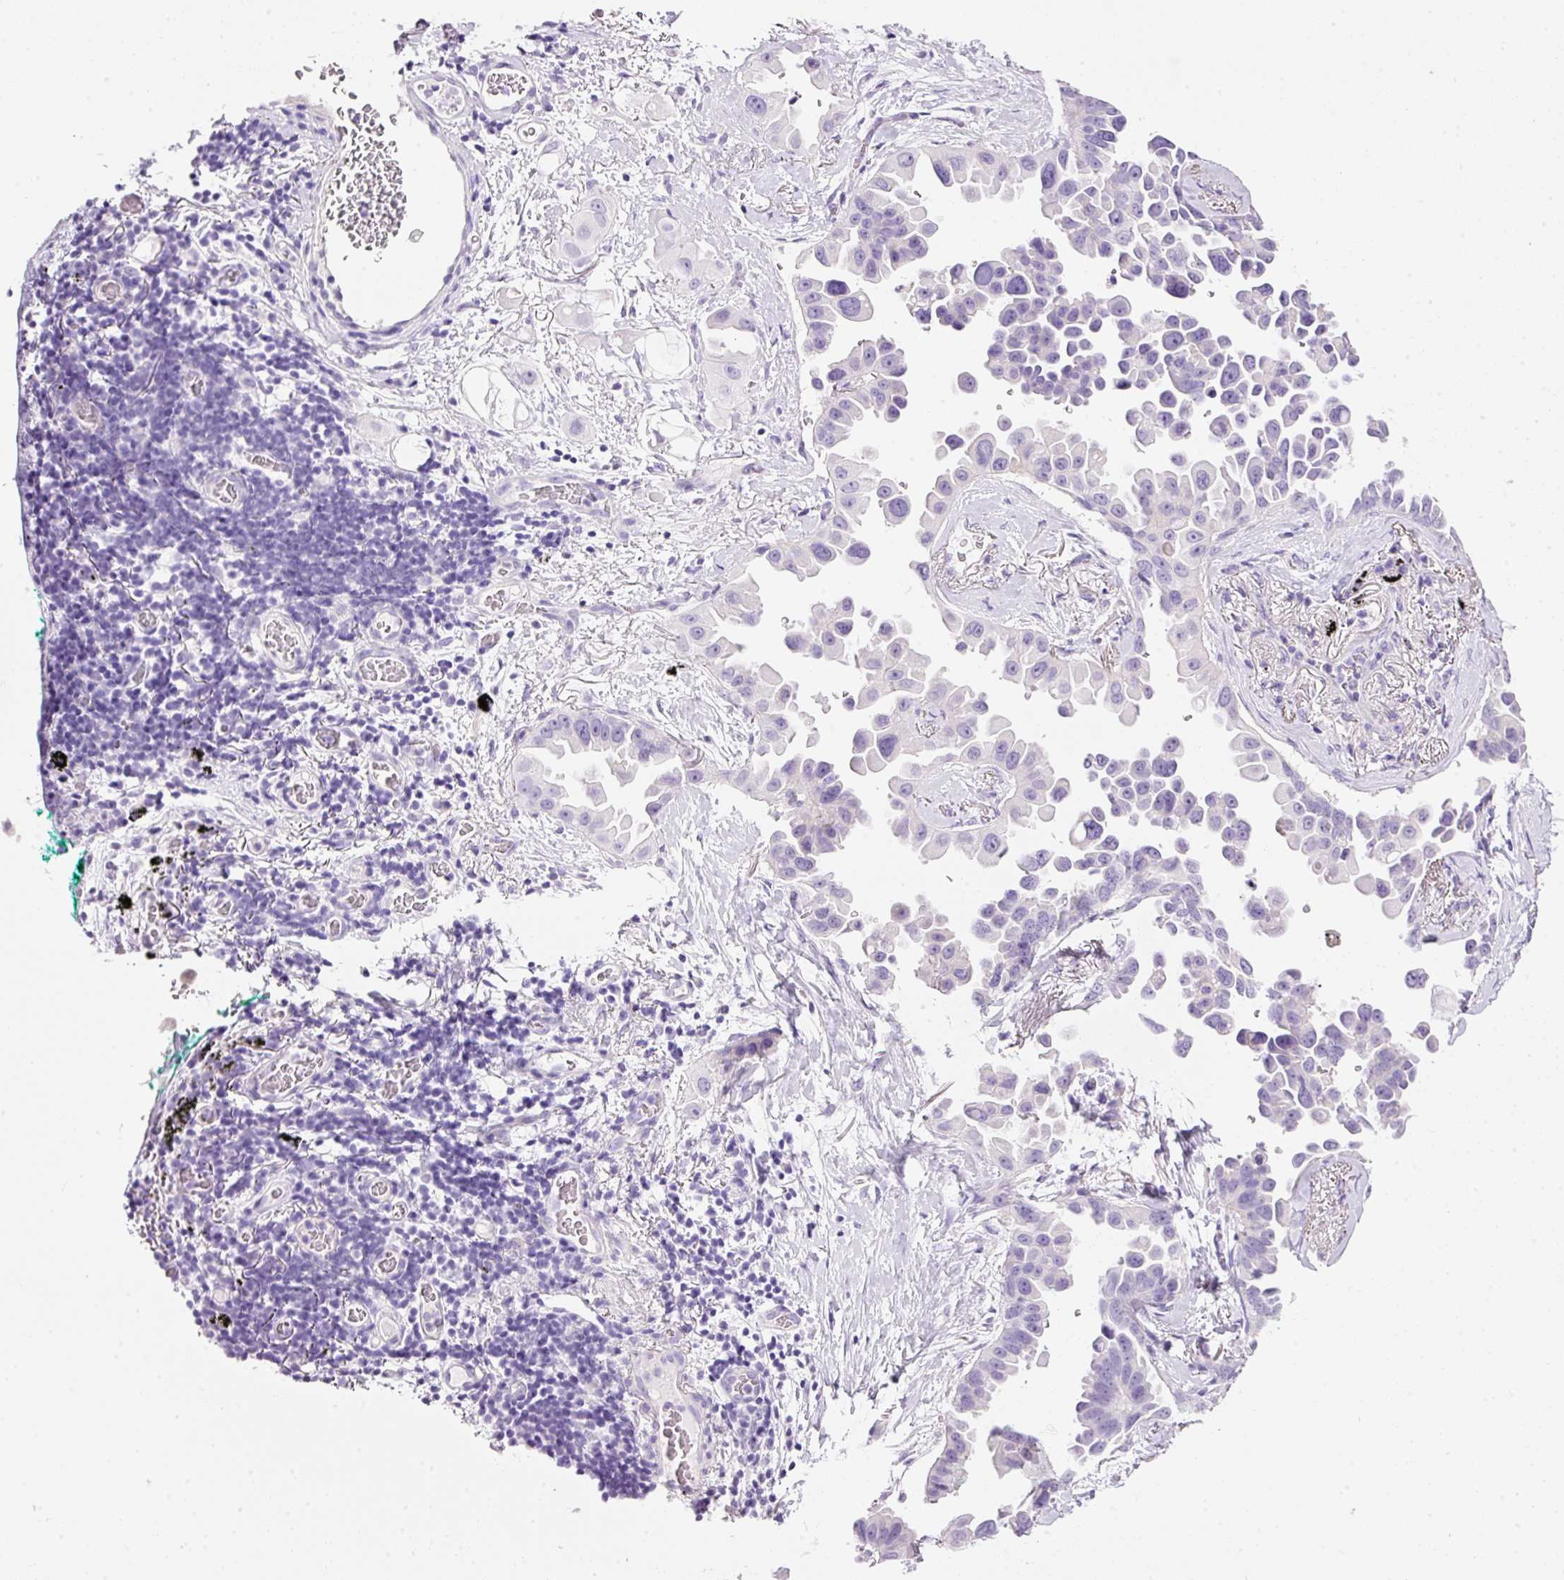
{"staining": {"intensity": "negative", "quantity": "none", "location": "none"}, "tissue": "lung cancer", "cell_type": "Tumor cells", "image_type": "cancer", "snomed": [{"axis": "morphology", "description": "Adenocarcinoma, NOS"}, {"axis": "topography", "description": "Lung"}], "caption": "IHC of lung cancer (adenocarcinoma) reveals no staining in tumor cells.", "gene": "BSND", "patient": {"sex": "female", "age": 67}}